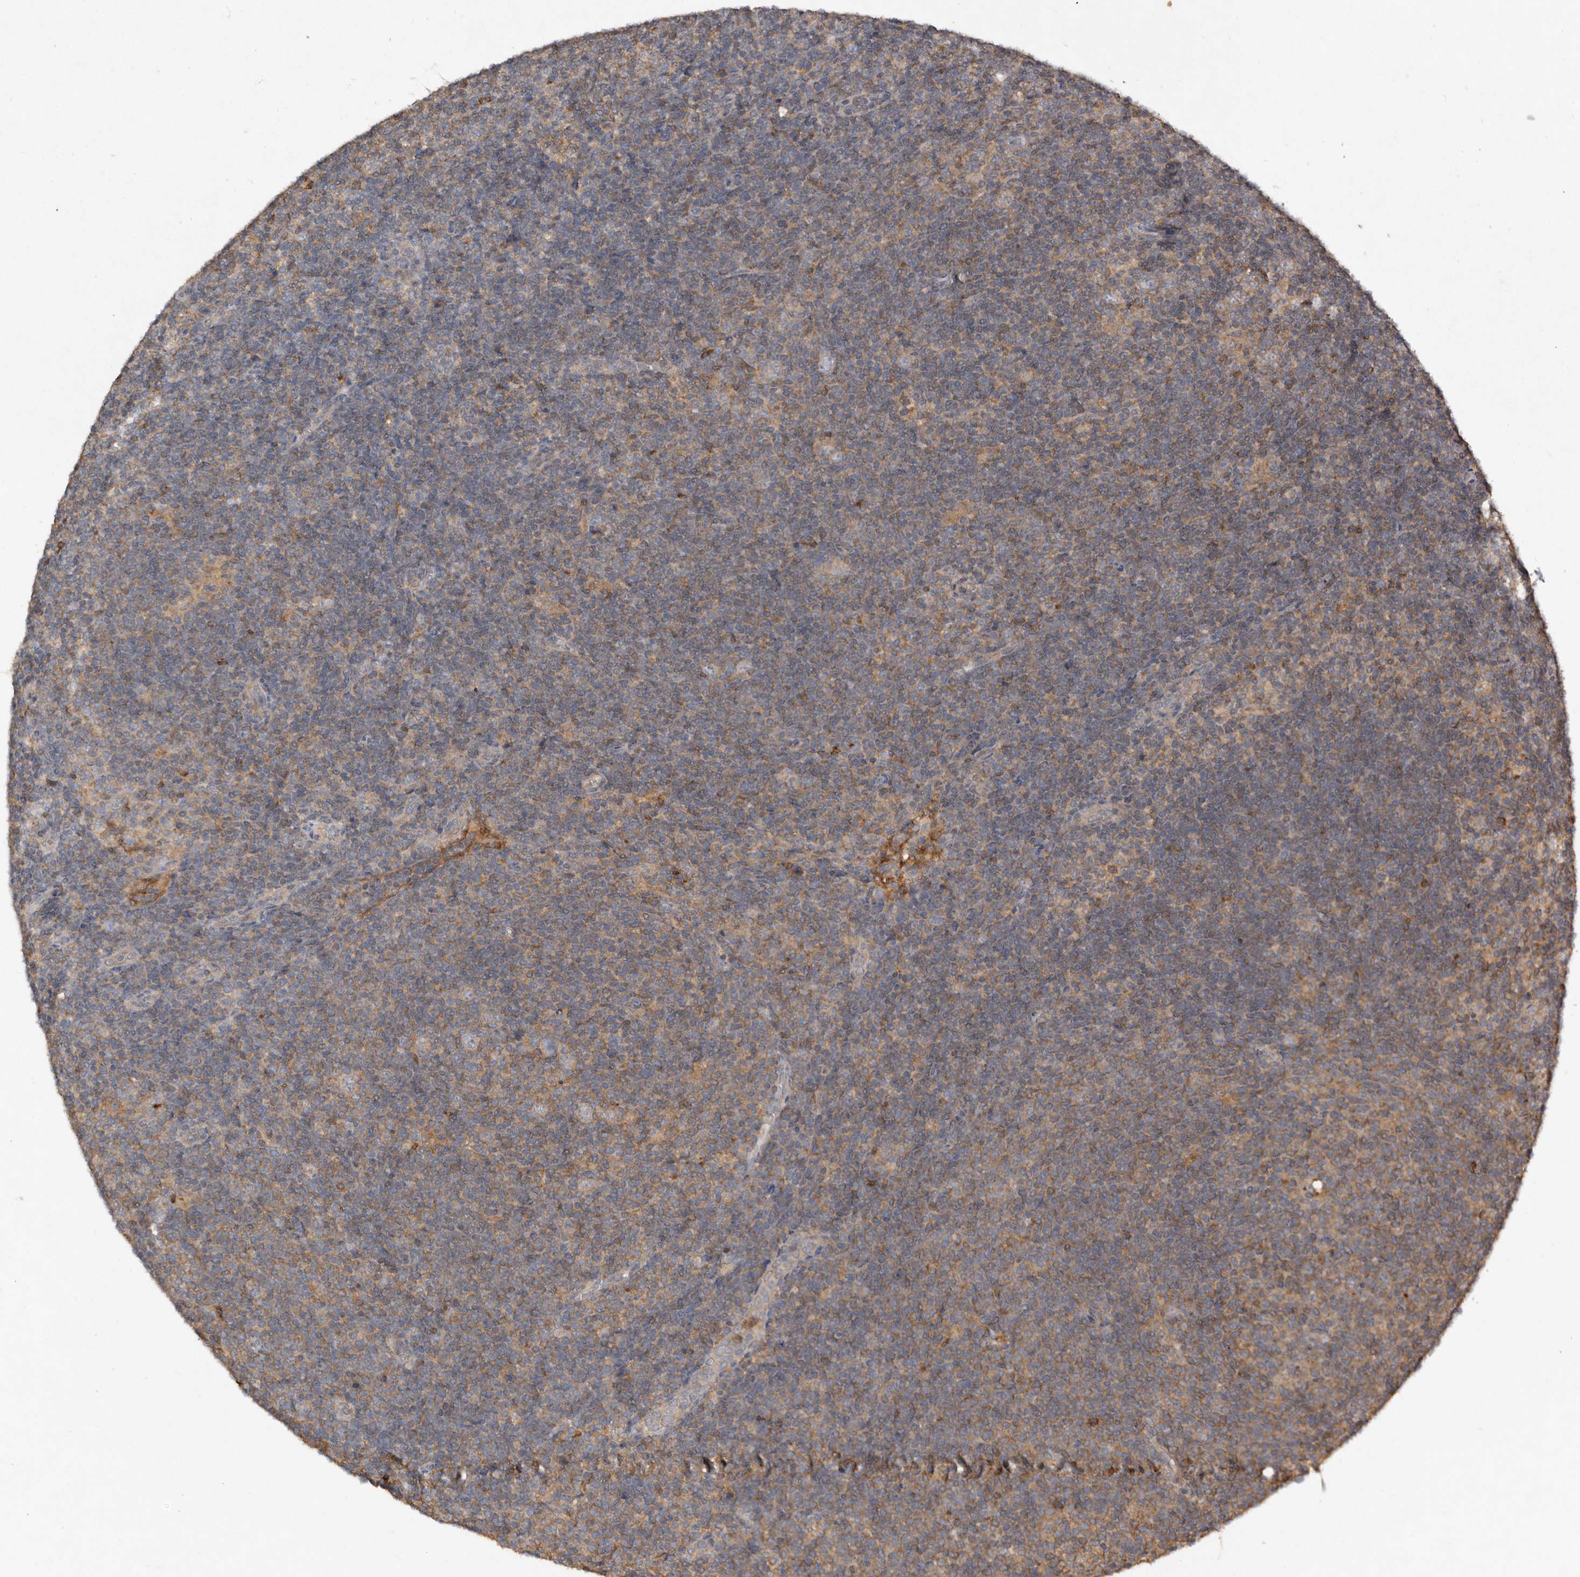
{"staining": {"intensity": "negative", "quantity": "none", "location": "none"}, "tissue": "lymphoma", "cell_type": "Tumor cells", "image_type": "cancer", "snomed": [{"axis": "morphology", "description": "Hodgkin's disease, NOS"}, {"axis": "topography", "description": "Lymph node"}], "caption": "This photomicrograph is of Hodgkin's disease stained with IHC to label a protein in brown with the nuclei are counter-stained blue. There is no positivity in tumor cells.", "gene": "EDEM1", "patient": {"sex": "female", "age": 57}}